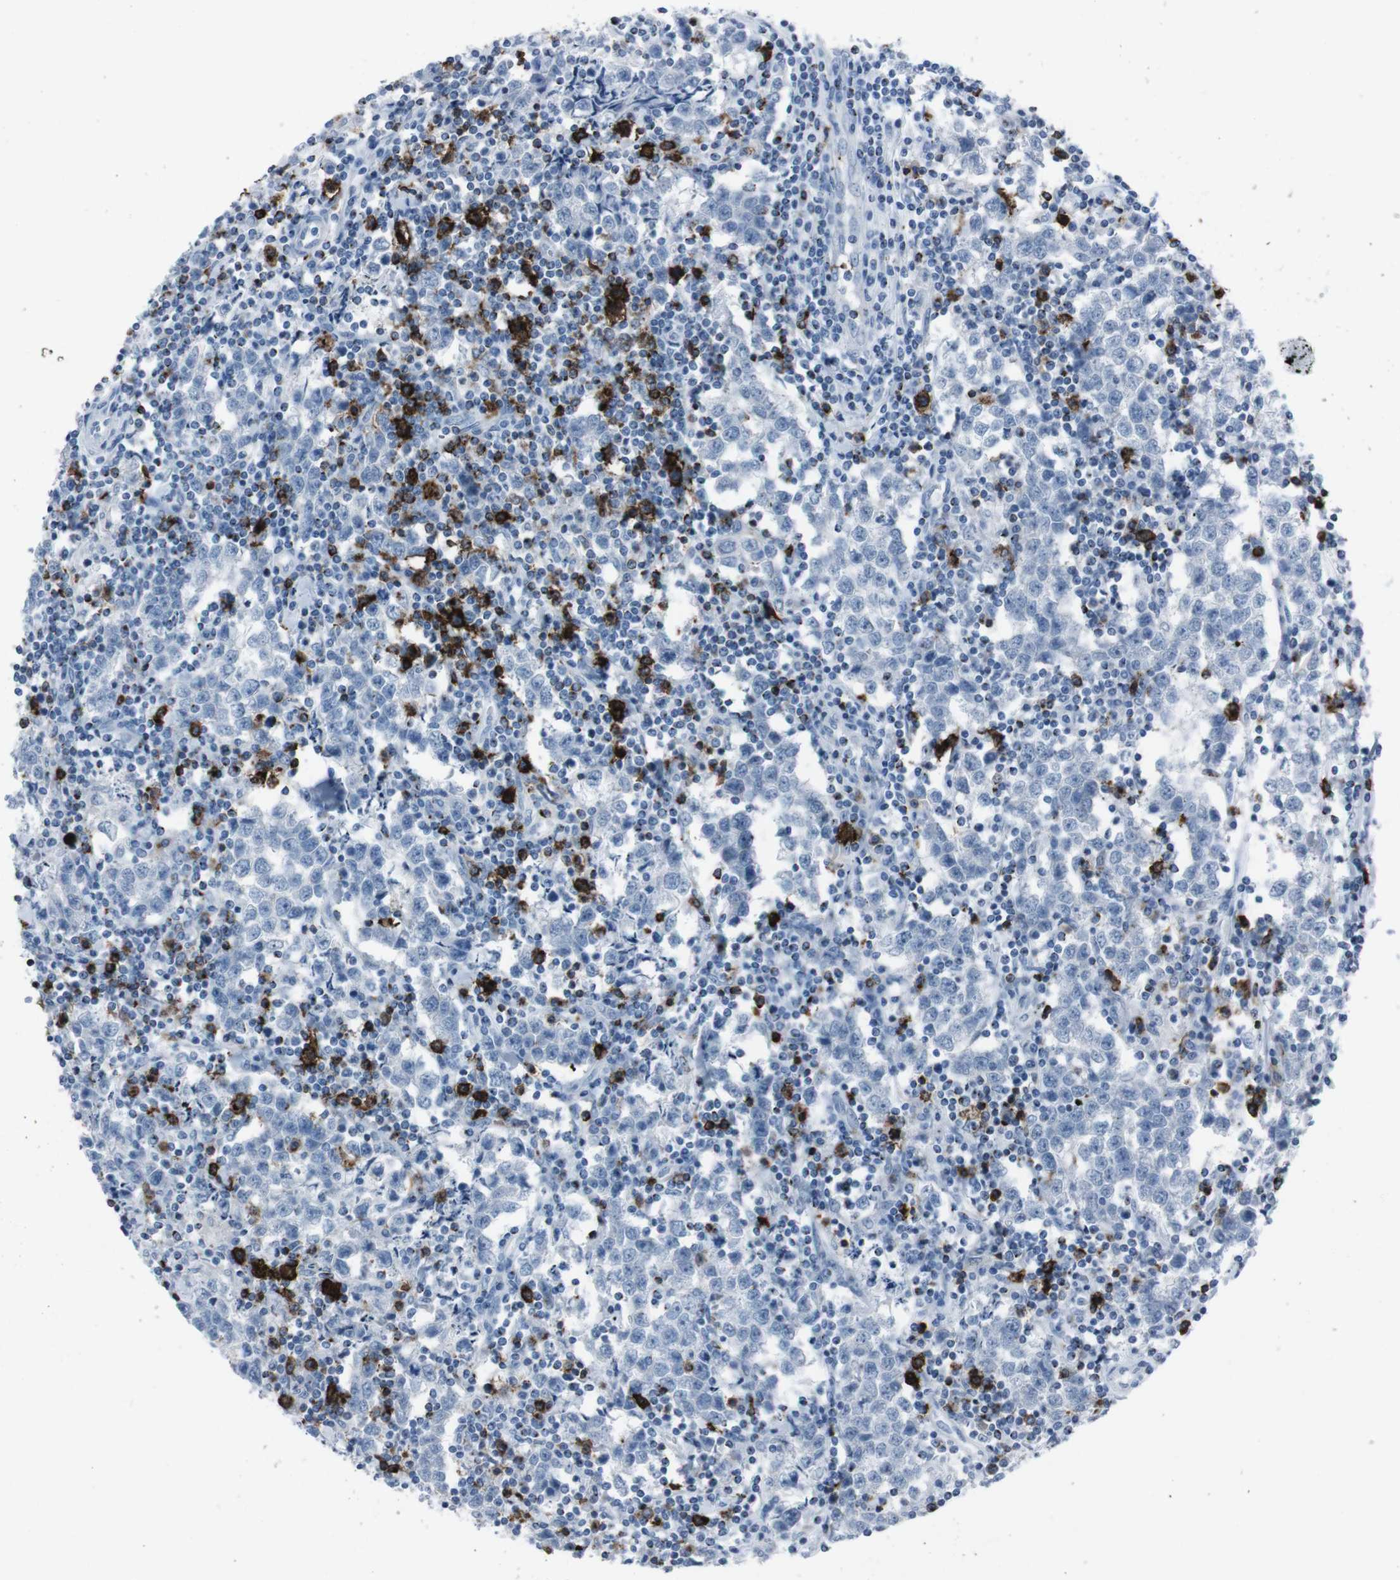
{"staining": {"intensity": "negative", "quantity": "none", "location": "none"}, "tissue": "testis cancer", "cell_type": "Tumor cells", "image_type": "cancer", "snomed": [{"axis": "morphology", "description": "Seminoma, NOS"}, {"axis": "morphology", "description": "Carcinoma, Embryonal, NOS"}, {"axis": "topography", "description": "Testis"}], "caption": "Testis seminoma stained for a protein using immunohistochemistry (IHC) demonstrates no staining tumor cells.", "gene": "ST6GAL1", "patient": {"sex": "male", "age": 36}}